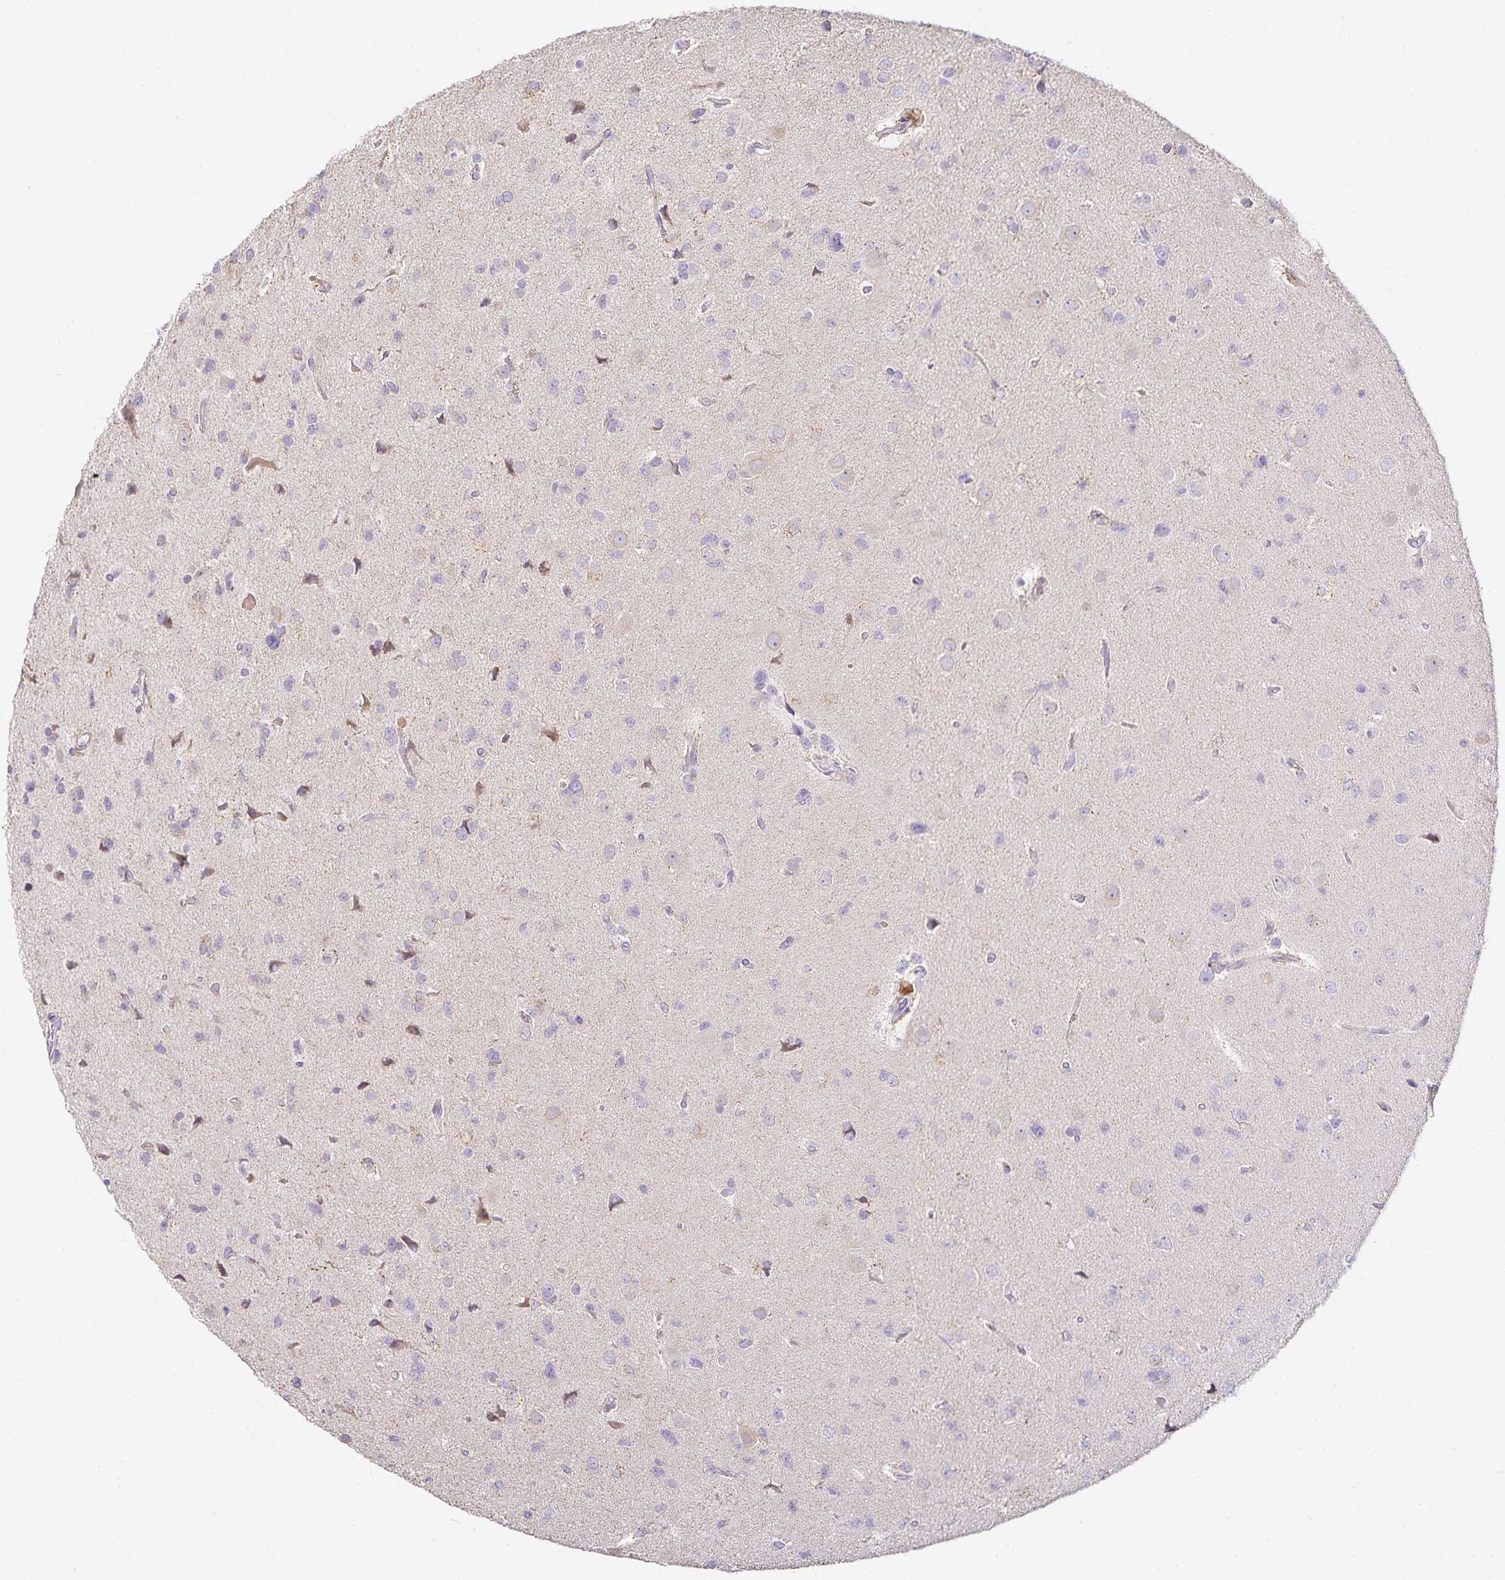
{"staining": {"intensity": "negative", "quantity": "none", "location": "none"}, "tissue": "glioma", "cell_type": "Tumor cells", "image_type": "cancer", "snomed": [{"axis": "morphology", "description": "Glioma, malignant, Low grade"}, {"axis": "topography", "description": "Brain"}], "caption": "DAB (3,3'-diaminobenzidine) immunohistochemical staining of human glioma reveals no significant positivity in tumor cells.", "gene": "GP2", "patient": {"sex": "female", "age": 55}}